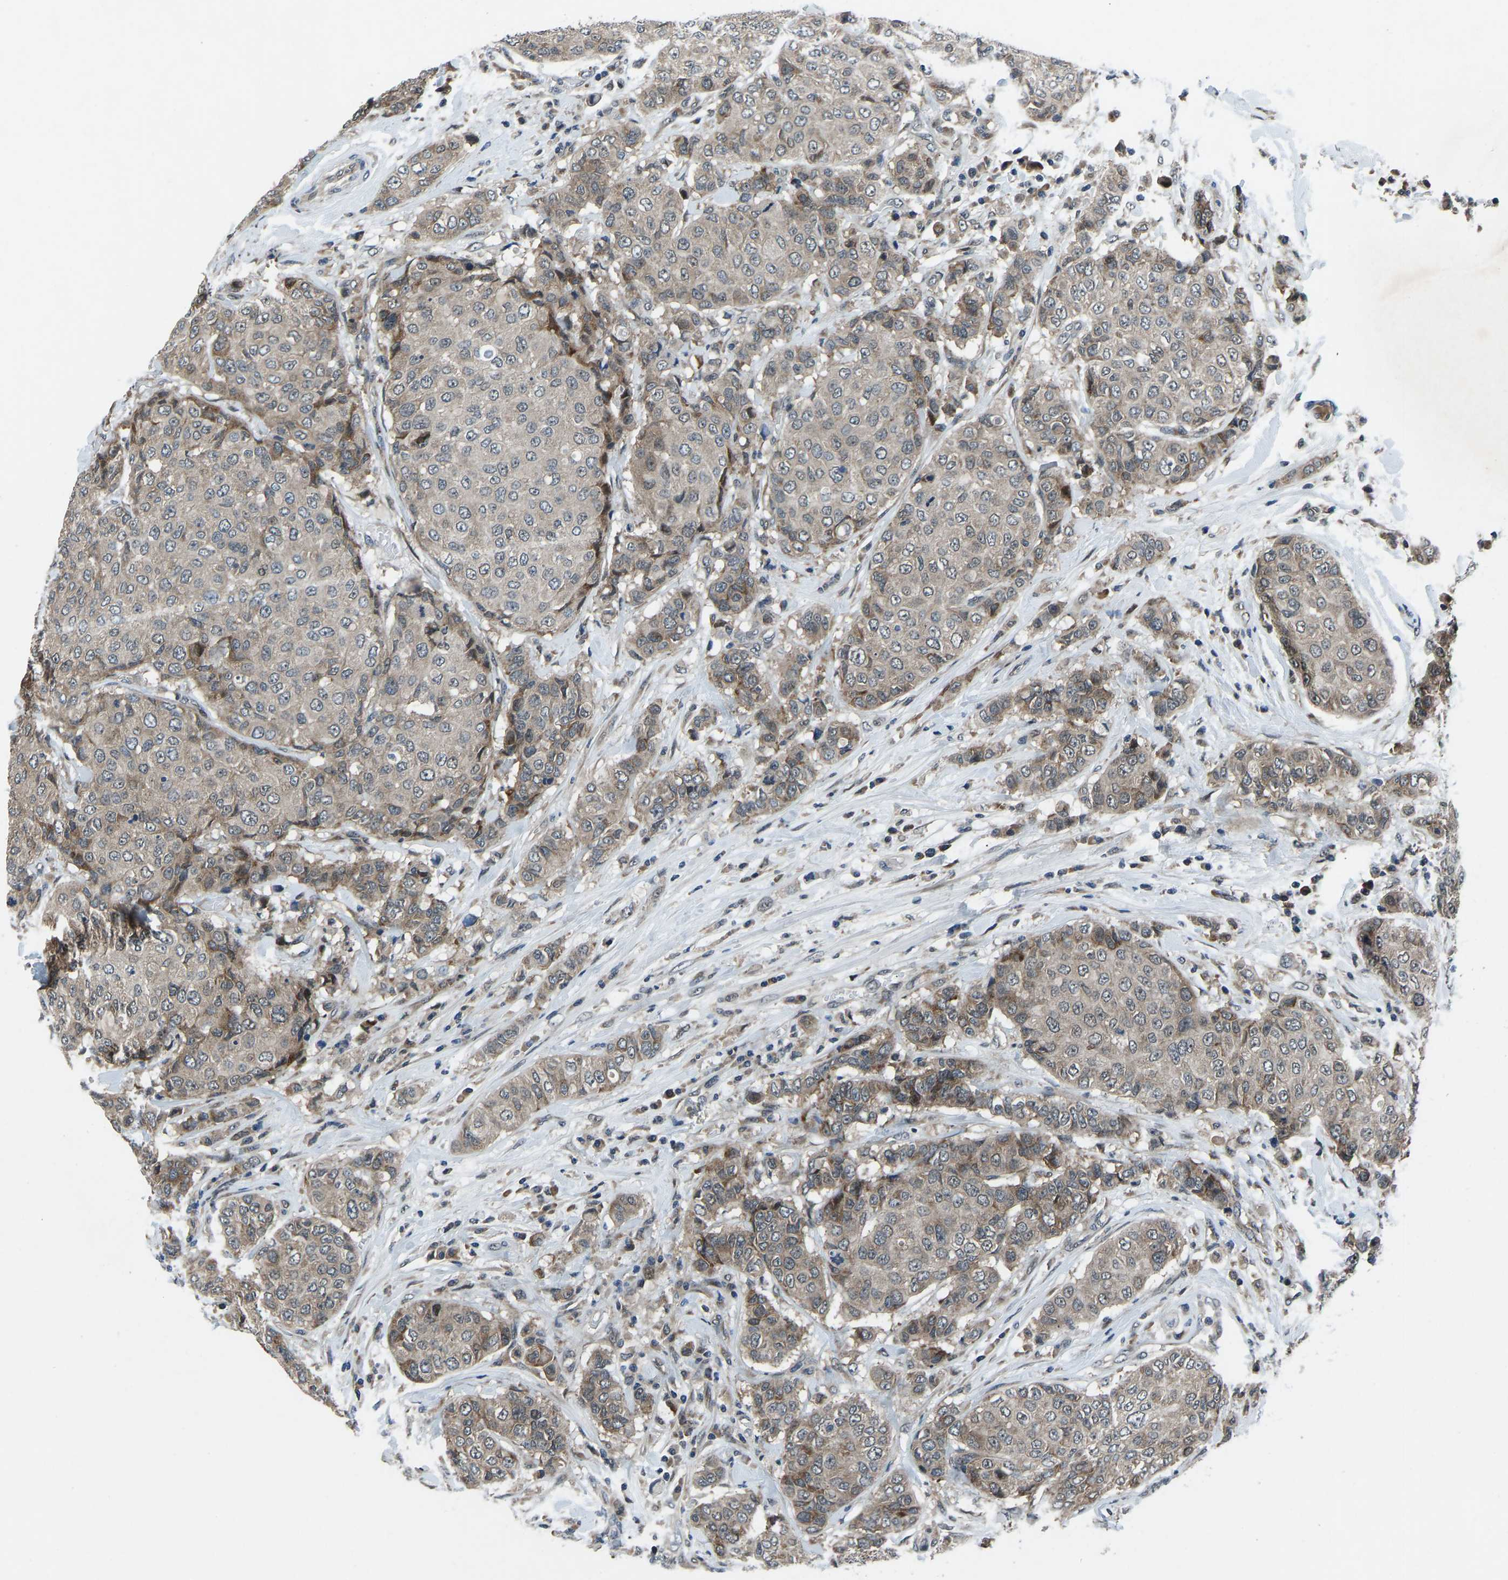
{"staining": {"intensity": "moderate", "quantity": ">75%", "location": "cytoplasmic/membranous"}, "tissue": "breast cancer", "cell_type": "Tumor cells", "image_type": "cancer", "snomed": [{"axis": "morphology", "description": "Duct carcinoma"}, {"axis": "topography", "description": "Breast"}], "caption": "High-power microscopy captured an immunohistochemistry (IHC) photomicrograph of breast cancer, revealing moderate cytoplasmic/membranous expression in about >75% of tumor cells.", "gene": "RLIM", "patient": {"sex": "female", "age": 27}}